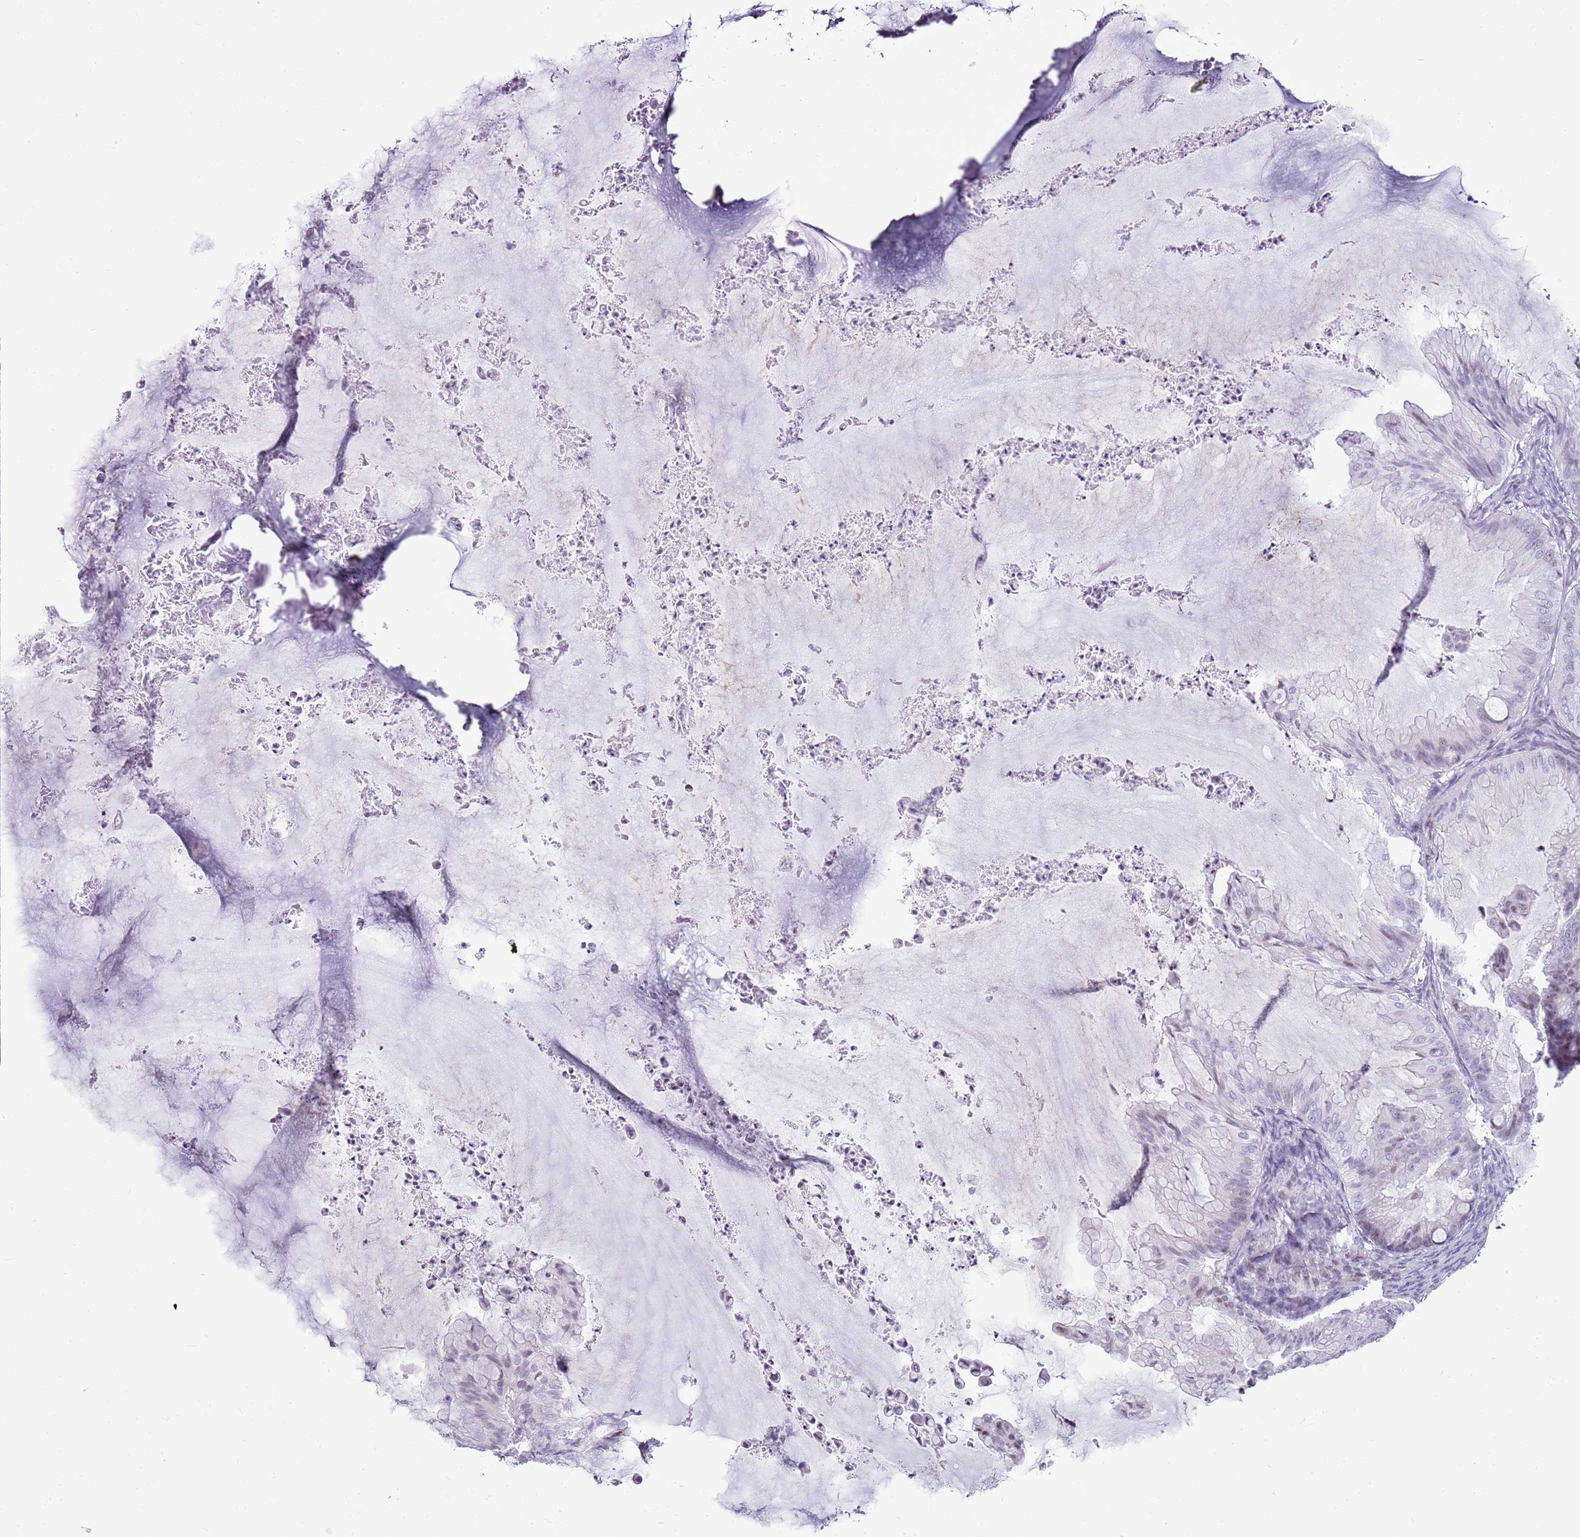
{"staining": {"intensity": "negative", "quantity": "none", "location": "none"}, "tissue": "ovarian cancer", "cell_type": "Tumor cells", "image_type": "cancer", "snomed": [{"axis": "morphology", "description": "Cystadenocarcinoma, mucinous, NOS"}, {"axis": "topography", "description": "Ovary"}], "caption": "DAB (3,3'-diaminobenzidine) immunohistochemical staining of human ovarian cancer (mucinous cystadenocarcinoma) displays no significant staining in tumor cells.", "gene": "ASIP", "patient": {"sex": "female", "age": 71}}